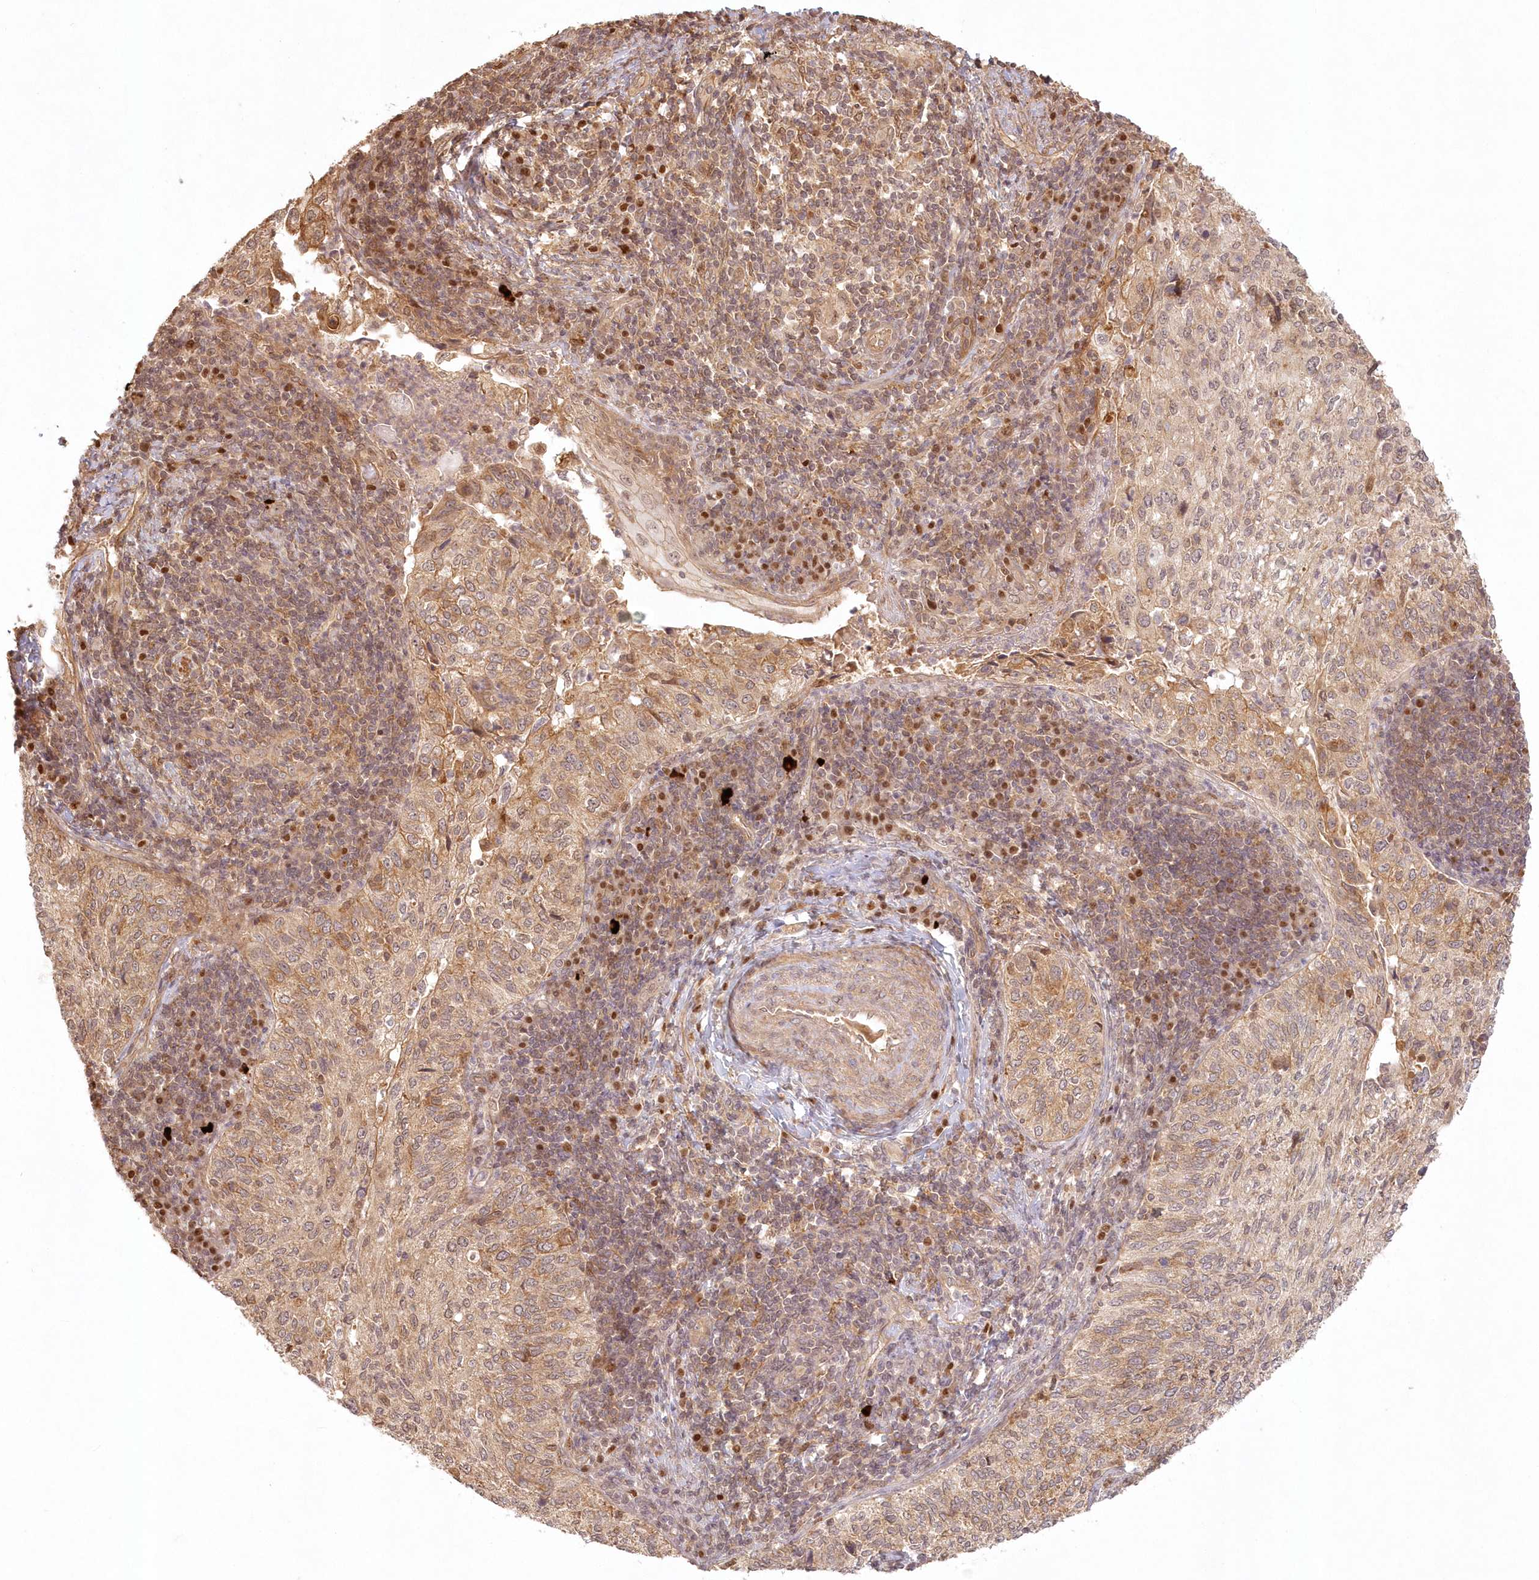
{"staining": {"intensity": "moderate", "quantity": ">75%", "location": "cytoplasmic/membranous"}, "tissue": "cervical cancer", "cell_type": "Tumor cells", "image_type": "cancer", "snomed": [{"axis": "morphology", "description": "Squamous cell carcinoma, NOS"}, {"axis": "topography", "description": "Cervix"}], "caption": "Immunohistochemistry (IHC) image of neoplastic tissue: human squamous cell carcinoma (cervical) stained using IHC displays medium levels of moderate protein expression localized specifically in the cytoplasmic/membranous of tumor cells, appearing as a cytoplasmic/membranous brown color.", "gene": "KIAA0232", "patient": {"sex": "female", "age": 30}}